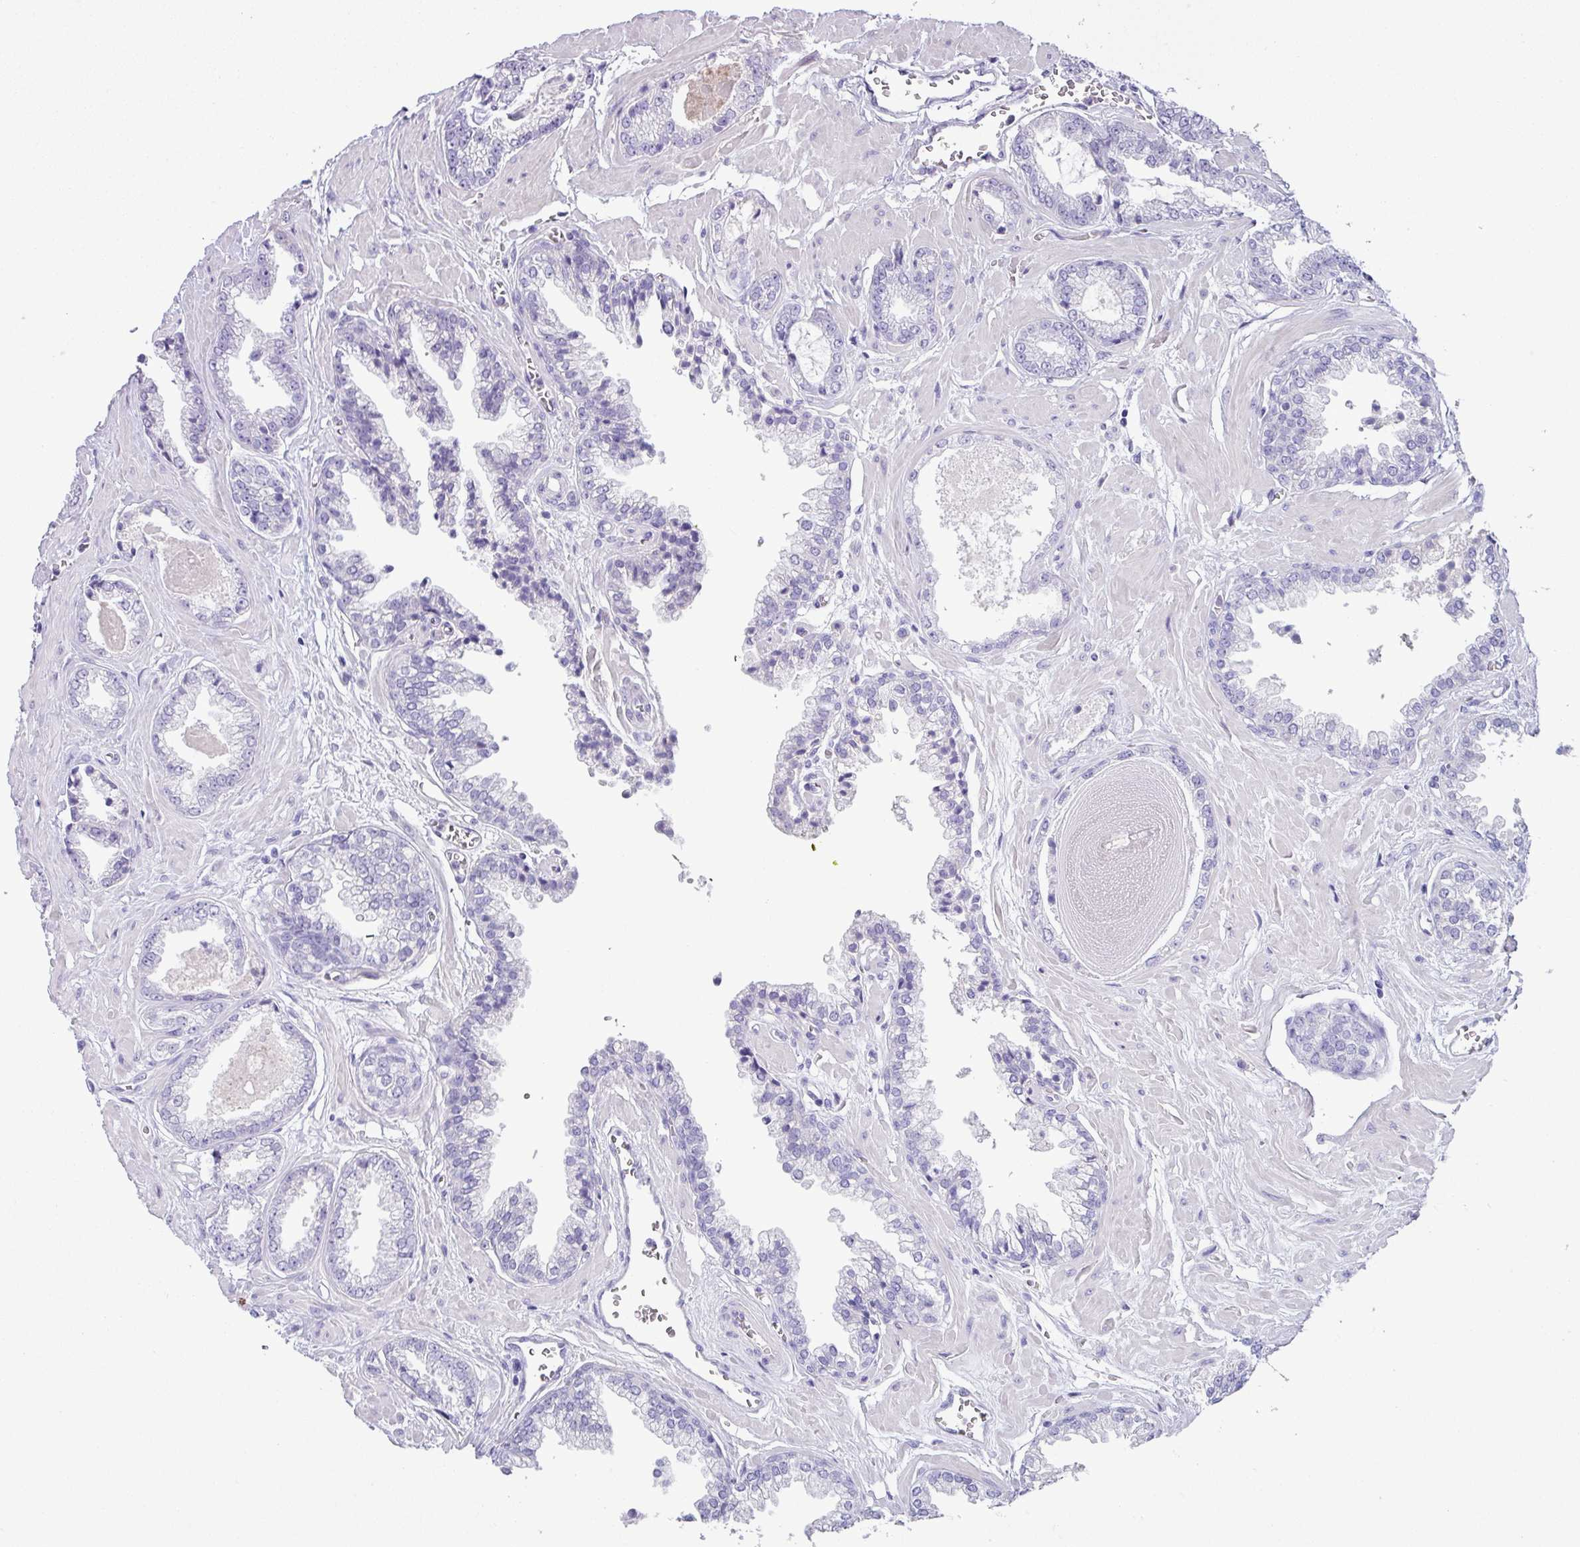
{"staining": {"intensity": "negative", "quantity": "none", "location": "none"}, "tissue": "prostate cancer", "cell_type": "Tumor cells", "image_type": "cancer", "snomed": [{"axis": "morphology", "description": "Adenocarcinoma, Low grade"}, {"axis": "topography", "description": "Prostate"}], "caption": "This micrograph is of prostate adenocarcinoma (low-grade) stained with IHC to label a protein in brown with the nuclei are counter-stained blue. There is no expression in tumor cells.", "gene": "CYSTM1", "patient": {"sex": "male", "age": 60}}